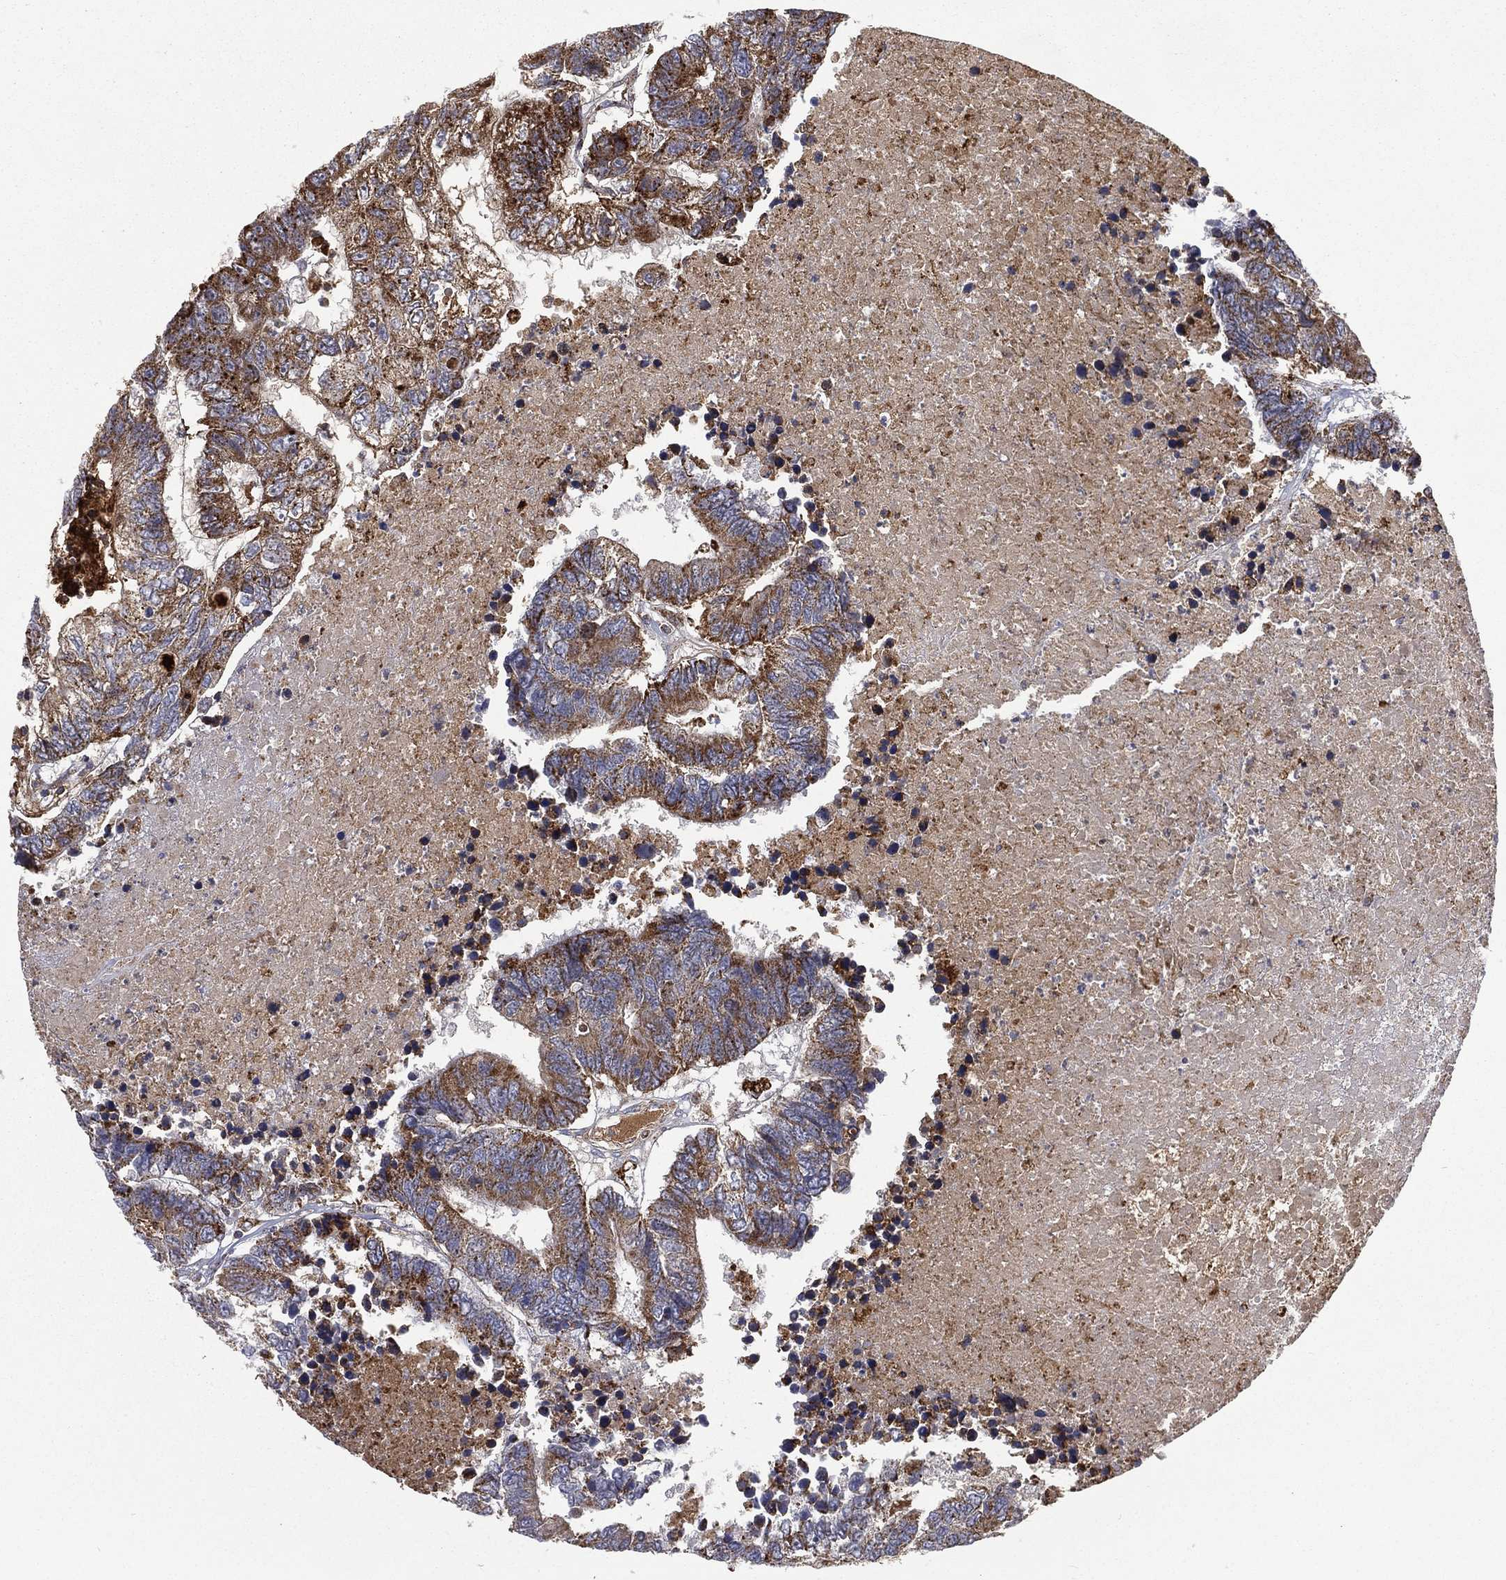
{"staining": {"intensity": "strong", "quantity": "25%-75%", "location": "cytoplasmic/membranous"}, "tissue": "colorectal cancer", "cell_type": "Tumor cells", "image_type": "cancer", "snomed": [{"axis": "morphology", "description": "Adenocarcinoma, NOS"}, {"axis": "topography", "description": "Colon"}], "caption": "Immunohistochemical staining of human colorectal cancer (adenocarcinoma) displays strong cytoplasmic/membranous protein staining in approximately 25%-75% of tumor cells. Nuclei are stained in blue.", "gene": "RIN3", "patient": {"sex": "female", "age": 48}}